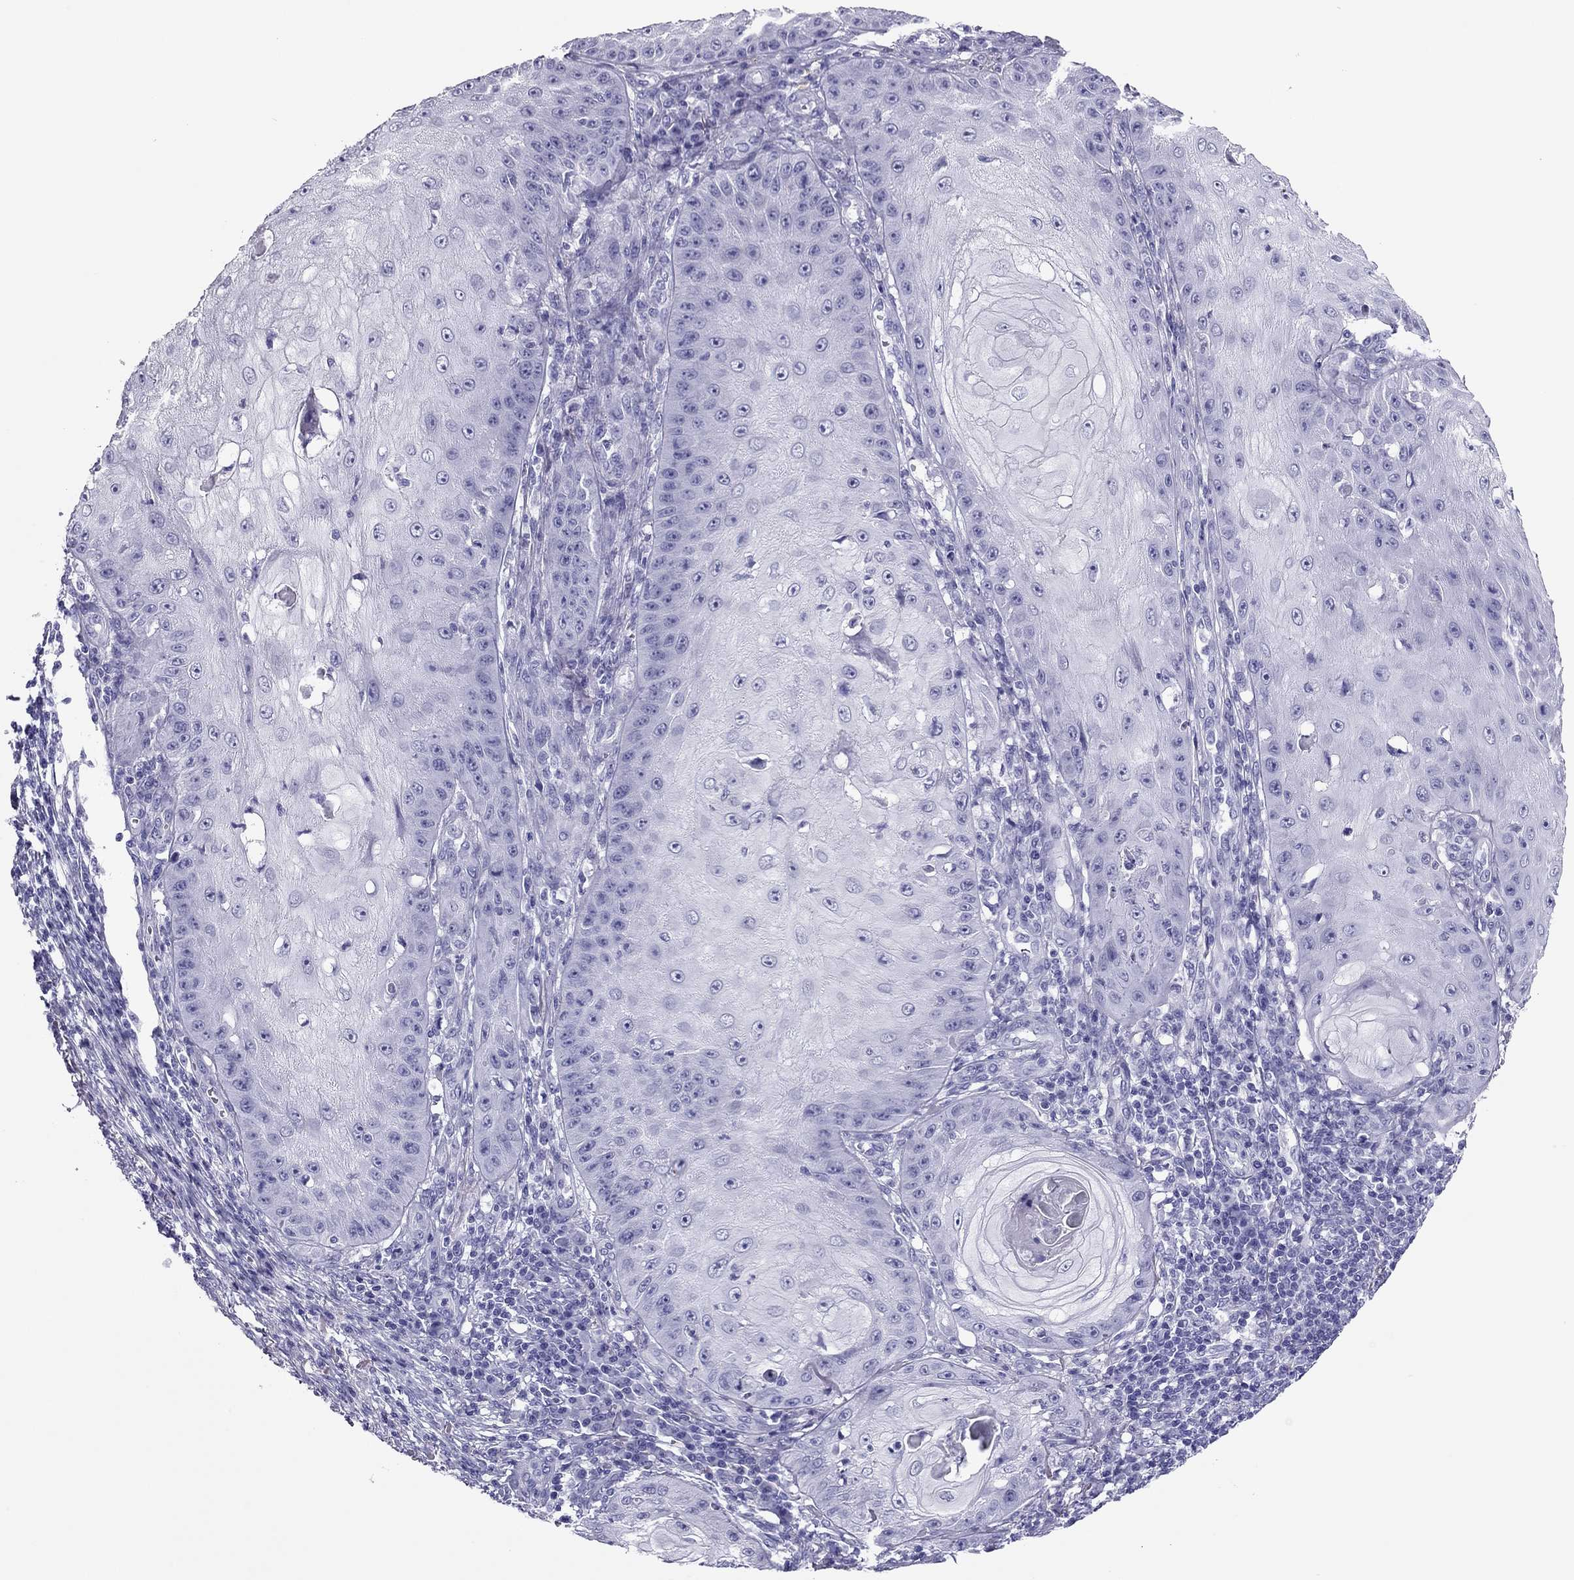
{"staining": {"intensity": "negative", "quantity": "none", "location": "none"}, "tissue": "skin cancer", "cell_type": "Tumor cells", "image_type": "cancer", "snomed": [{"axis": "morphology", "description": "Squamous cell carcinoma, NOS"}, {"axis": "topography", "description": "Skin"}], "caption": "Tumor cells are negative for brown protein staining in squamous cell carcinoma (skin). (DAB (3,3'-diaminobenzidine) immunohistochemistry with hematoxylin counter stain).", "gene": "PDE6A", "patient": {"sex": "male", "age": 70}}